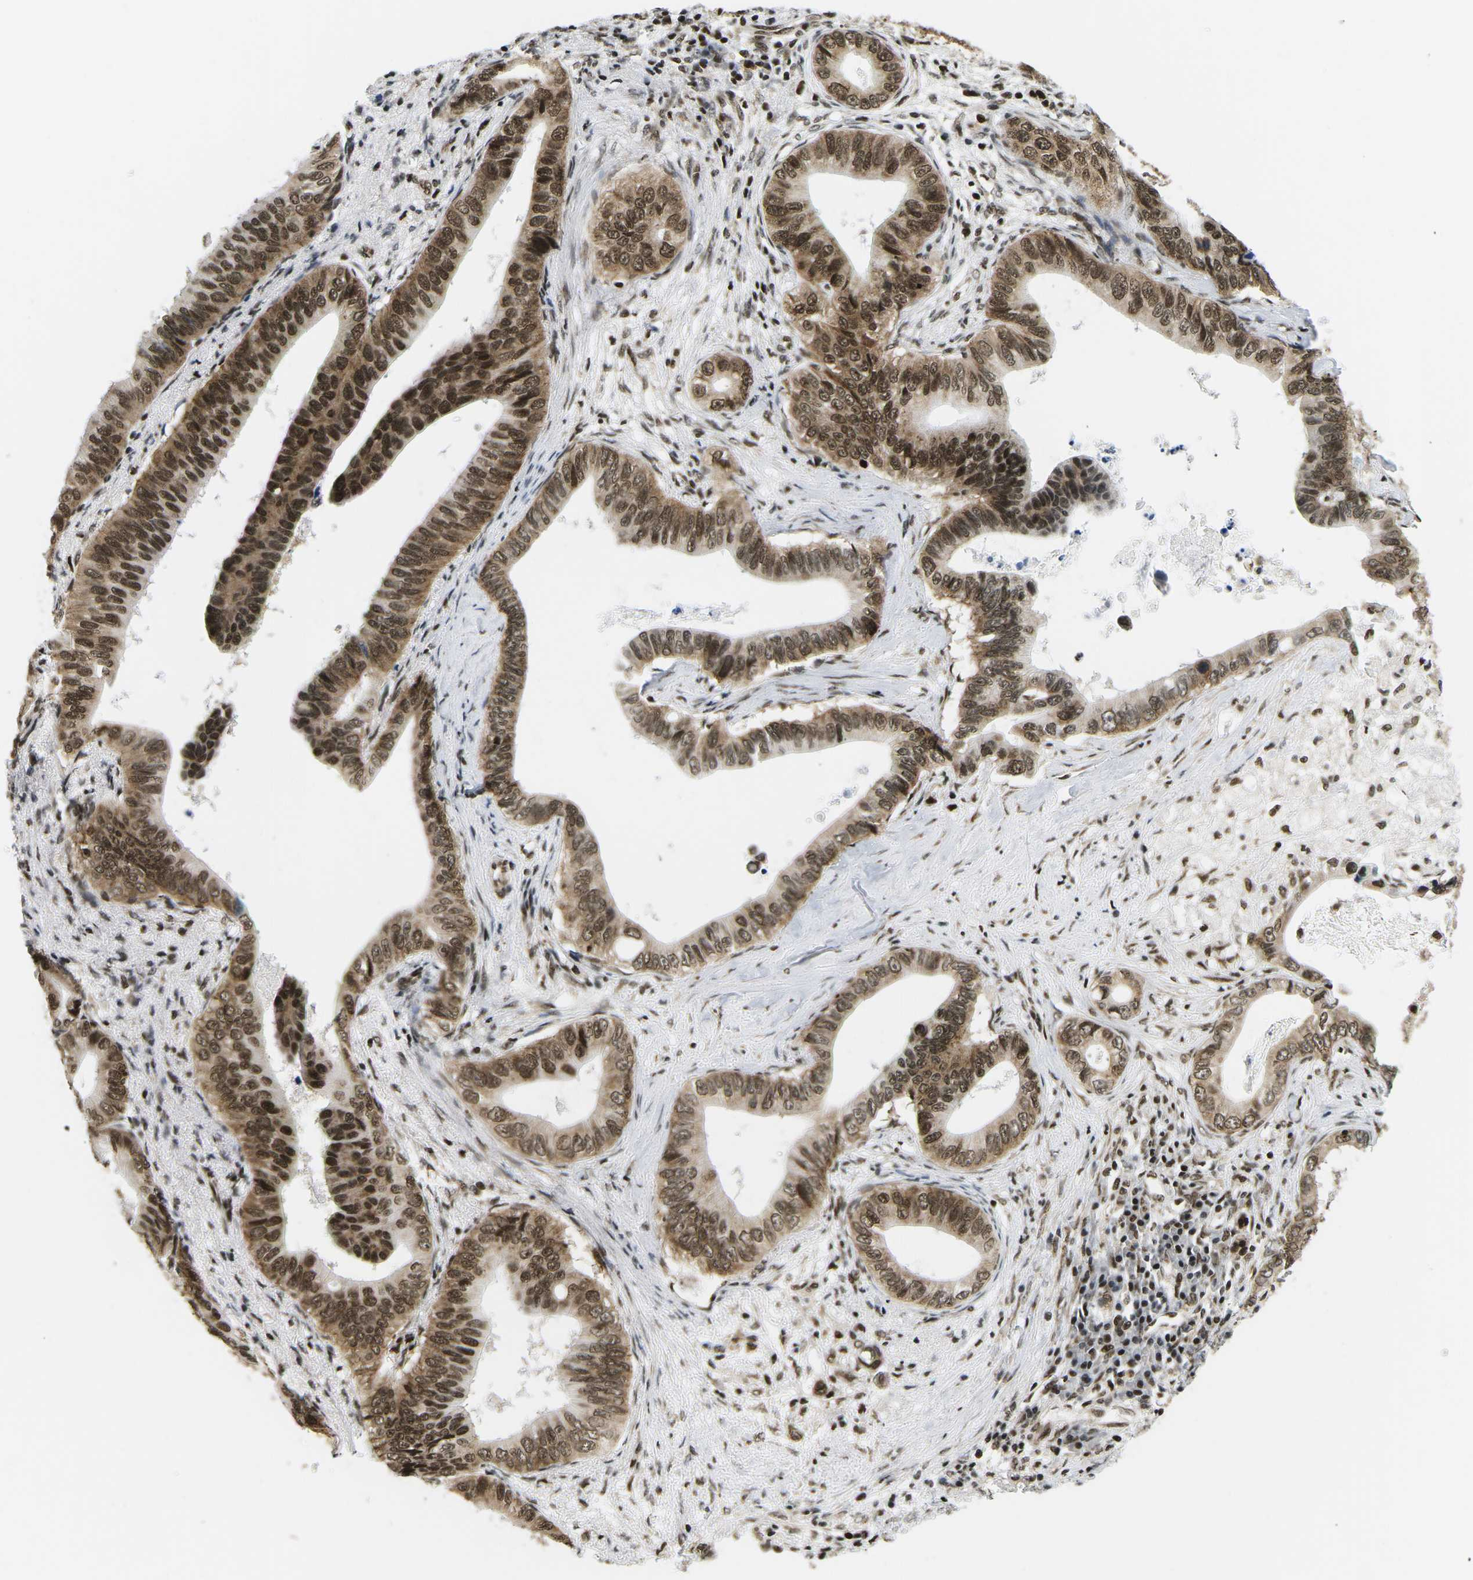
{"staining": {"intensity": "strong", "quantity": ">75%", "location": "cytoplasmic/membranous,nuclear"}, "tissue": "pancreatic cancer", "cell_type": "Tumor cells", "image_type": "cancer", "snomed": [{"axis": "morphology", "description": "Adenocarcinoma, NOS"}, {"axis": "topography", "description": "Pancreas"}], "caption": "A high amount of strong cytoplasmic/membranous and nuclear expression is identified in approximately >75% of tumor cells in adenocarcinoma (pancreatic) tissue. The staining was performed using DAB, with brown indicating positive protein expression. Nuclei are stained blue with hematoxylin.", "gene": "CELF1", "patient": {"sex": "male", "age": 77}}